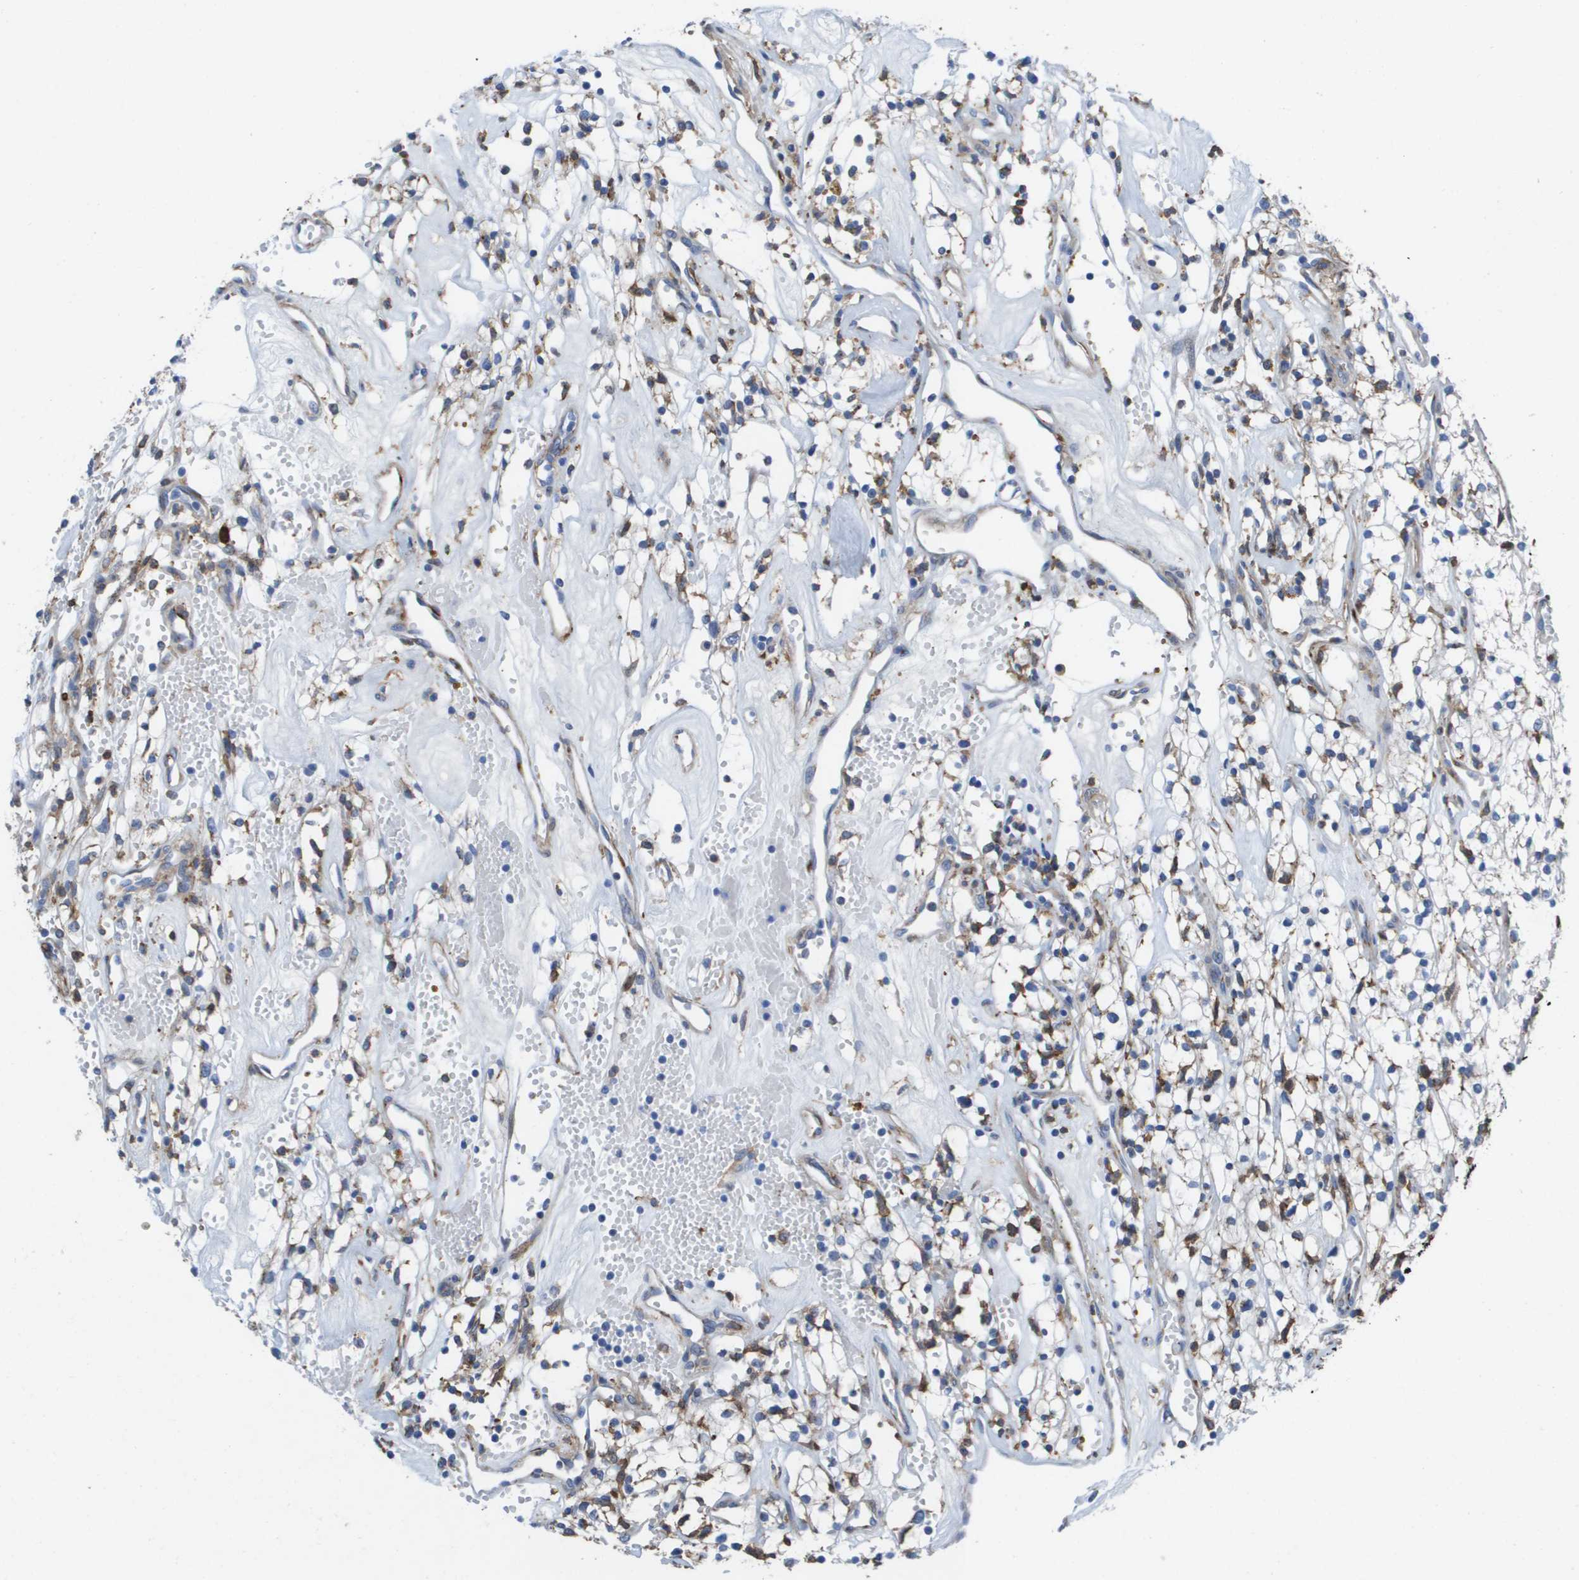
{"staining": {"intensity": "moderate", "quantity": "<25%", "location": "cytoplasmic/membranous"}, "tissue": "renal cancer", "cell_type": "Tumor cells", "image_type": "cancer", "snomed": [{"axis": "morphology", "description": "Adenocarcinoma, NOS"}, {"axis": "topography", "description": "Kidney"}], "caption": "Immunohistochemical staining of human renal cancer (adenocarcinoma) exhibits moderate cytoplasmic/membranous protein expression in about <25% of tumor cells.", "gene": "SLC37A2", "patient": {"sex": "male", "age": 59}}